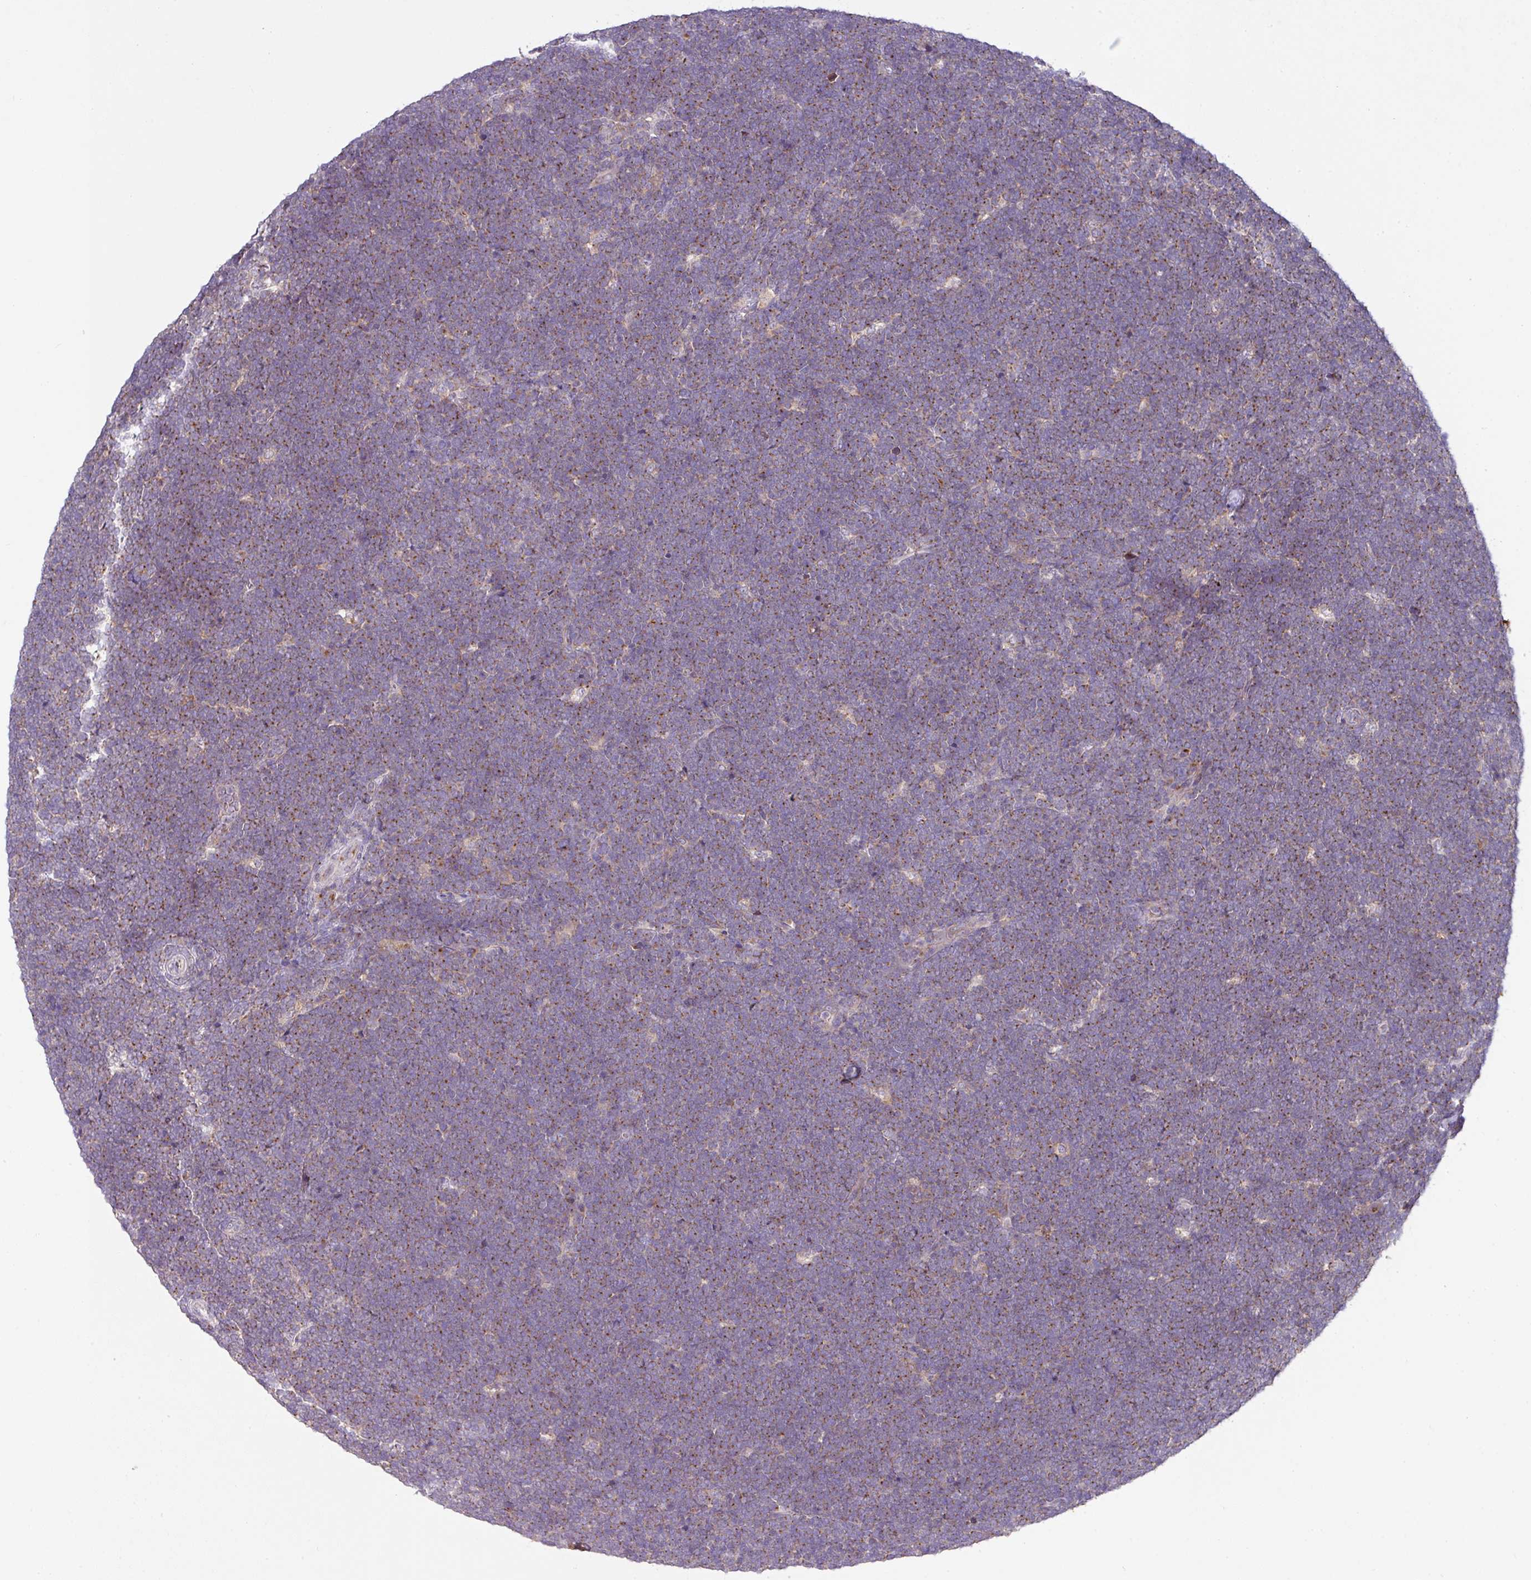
{"staining": {"intensity": "weak", "quantity": ">75%", "location": "cytoplasmic/membranous"}, "tissue": "lymphoma", "cell_type": "Tumor cells", "image_type": "cancer", "snomed": [{"axis": "morphology", "description": "Malignant lymphoma, non-Hodgkin's type, High grade"}, {"axis": "topography", "description": "Lymph node"}], "caption": "IHC image of human high-grade malignant lymphoma, non-Hodgkin's type stained for a protein (brown), which exhibits low levels of weak cytoplasmic/membranous positivity in about >75% of tumor cells.", "gene": "VTI1A", "patient": {"sex": "male", "age": 13}}